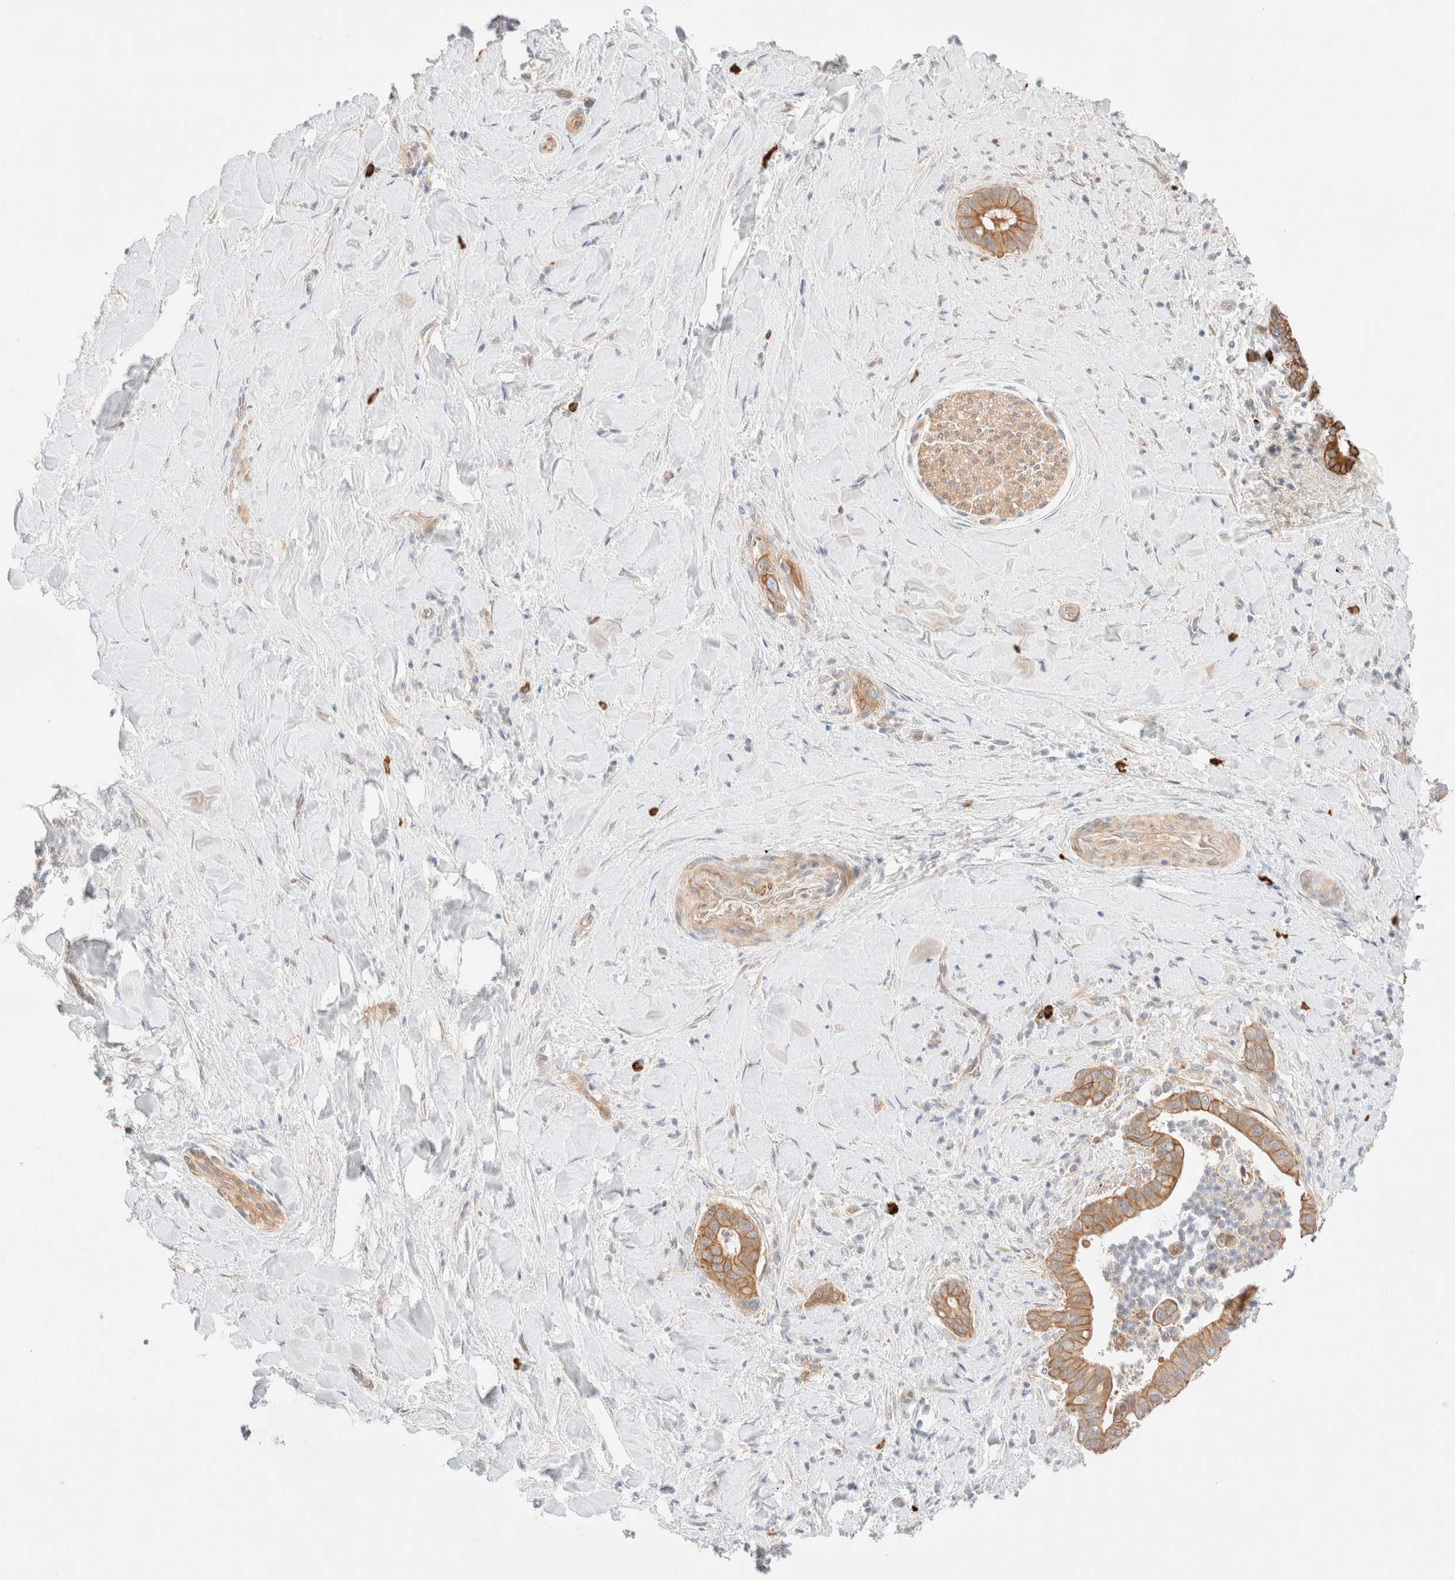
{"staining": {"intensity": "moderate", "quantity": ">75%", "location": "cytoplasmic/membranous"}, "tissue": "liver cancer", "cell_type": "Tumor cells", "image_type": "cancer", "snomed": [{"axis": "morphology", "description": "Cholangiocarcinoma"}, {"axis": "topography", "description": "Liver"}], "caption": "Liver cancer (cholangiocarcinoma) stained with a protein marker displays moderate staining in tumor cells.", "gene": "NIBAN2", "patient": {"sex": "female", "age": 54}}